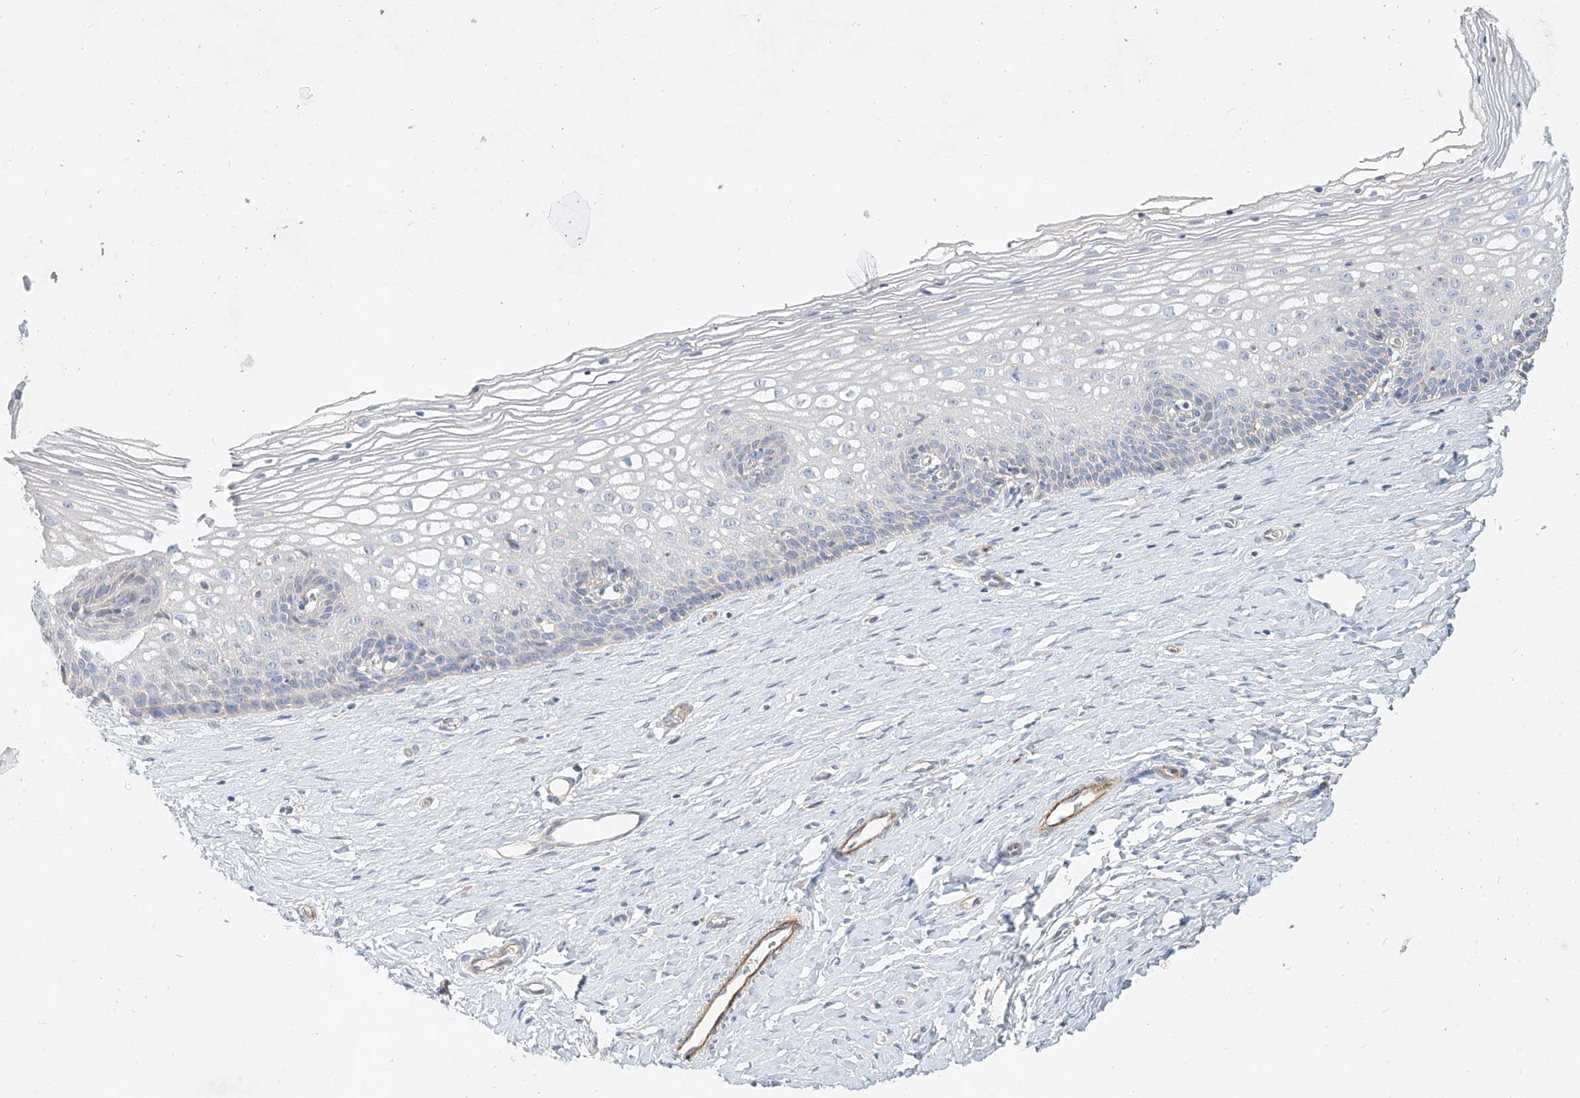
{"staining": {"intensity": "weak", "quantity": "25%-75%", "location": "cytoplasmic/membranous"}, "tissue": "cervix", "cell_type": "Glandular cells", "image_type": "normal", "snomed": [{"axis": "morphology", "description": "Normal tissue, NOS"}, {"axis": "topography", "description": "Cervix"}], "caption": "An image showing weak cytoplasmic/membranous positivity in about 25%-75% of glandular cells in normal cervix, as visualized by brown immunohistochemical staining.", "gene": "AJM1", "patient": {"sex": "female", "age": 33}}